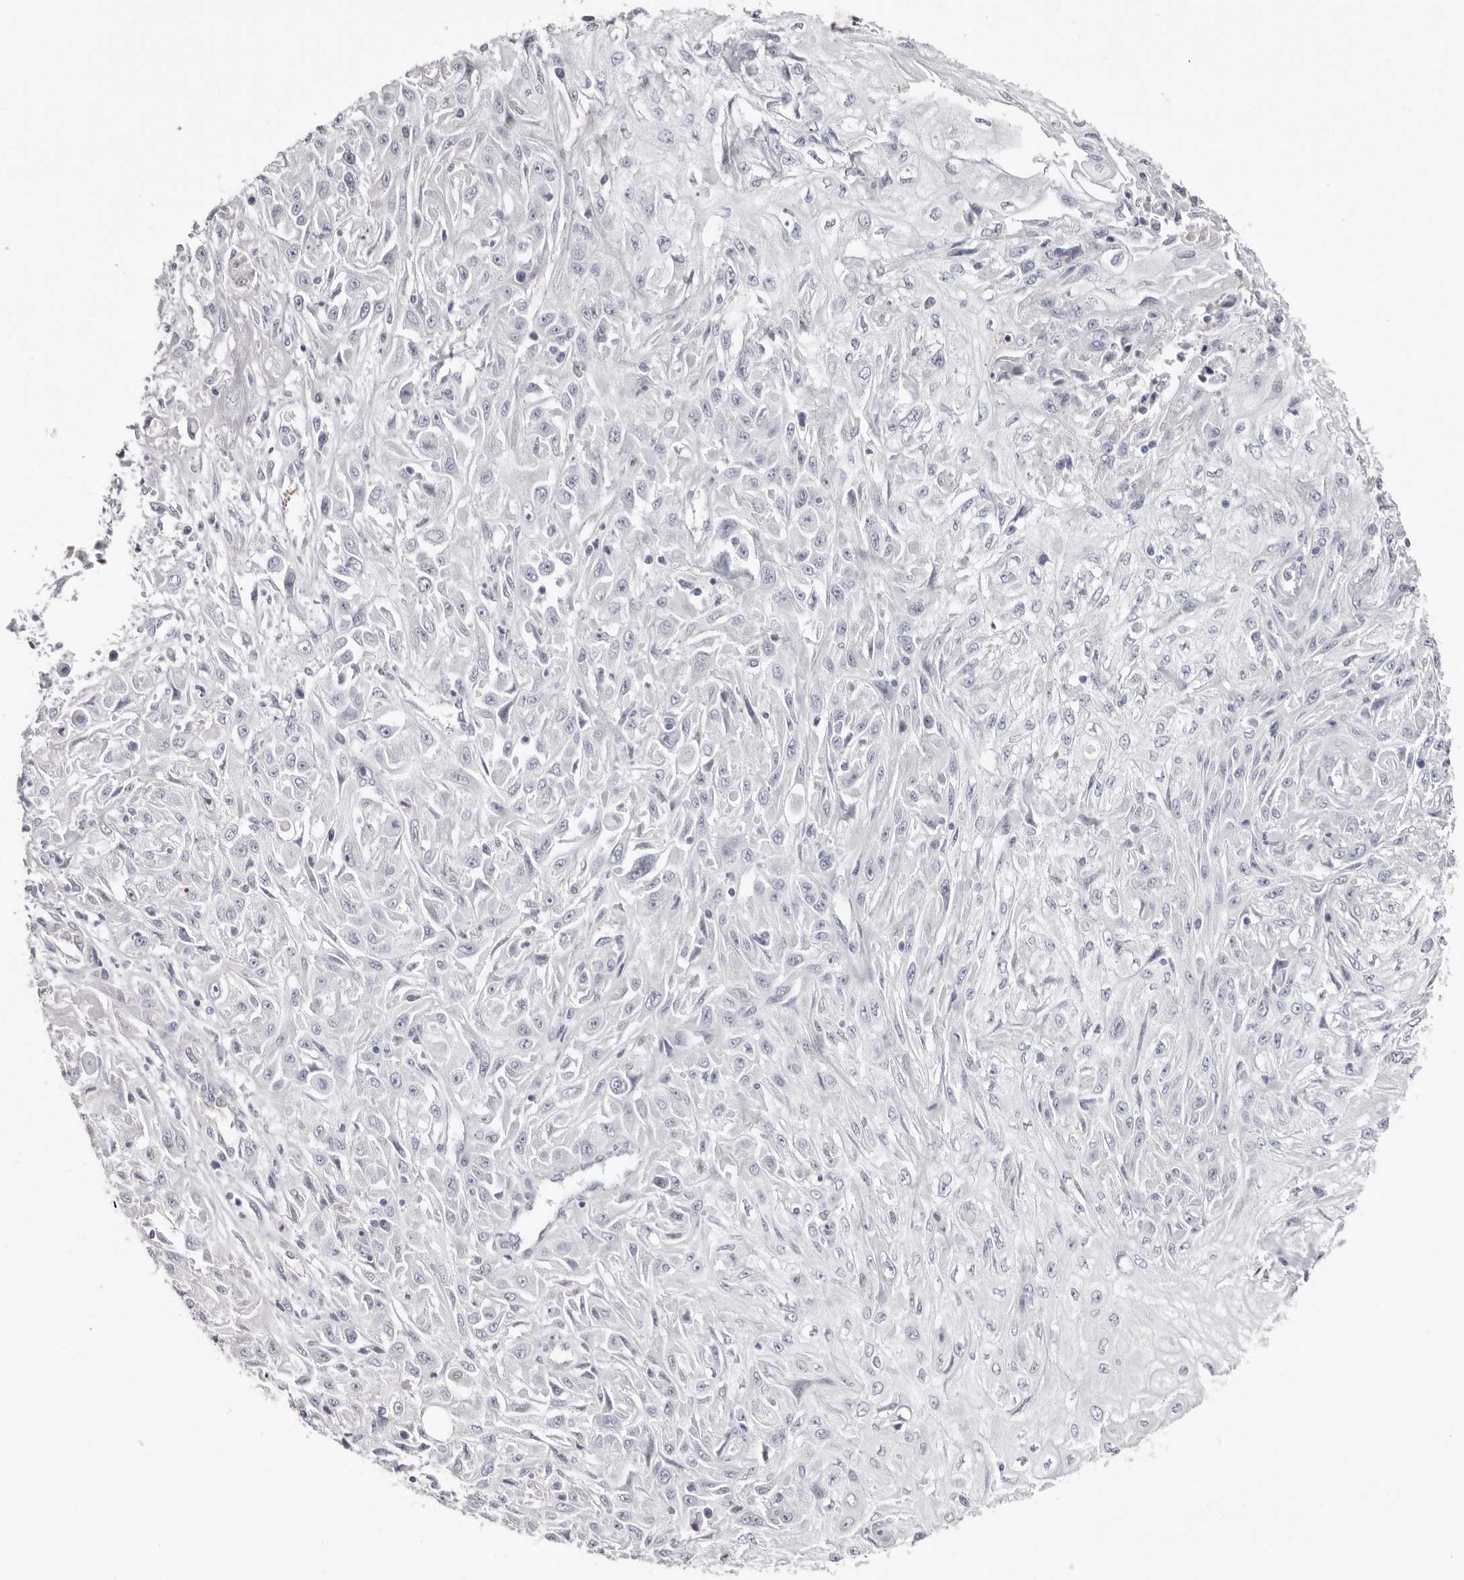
{"staining": {"intensity": "negative", "quantity": "none", "location": "none"}, "tissue": "skin cancer", "cell_type": "Tumor cells", "image_type": "cancer", "snomed": [{"axis": "morphology", "description": "Squamous cell carcinoma, NOS"}, {"axis": "morphology", "description": "Squamous cell carcinoma, metastatic, NOS"}, {"axis": "topography", "description": "Skin"}, {"axis": "topography", "description": "Lymph node"}], "caption": "An immunohistochemistry image of skin cancer (squamous cell carcinoma) is shown. There is no staining in tumor cells of skin cancer (squamous cell carcinoma).", "gene": "PKDCC", "patient": {"sex": "male", "age": 75}}